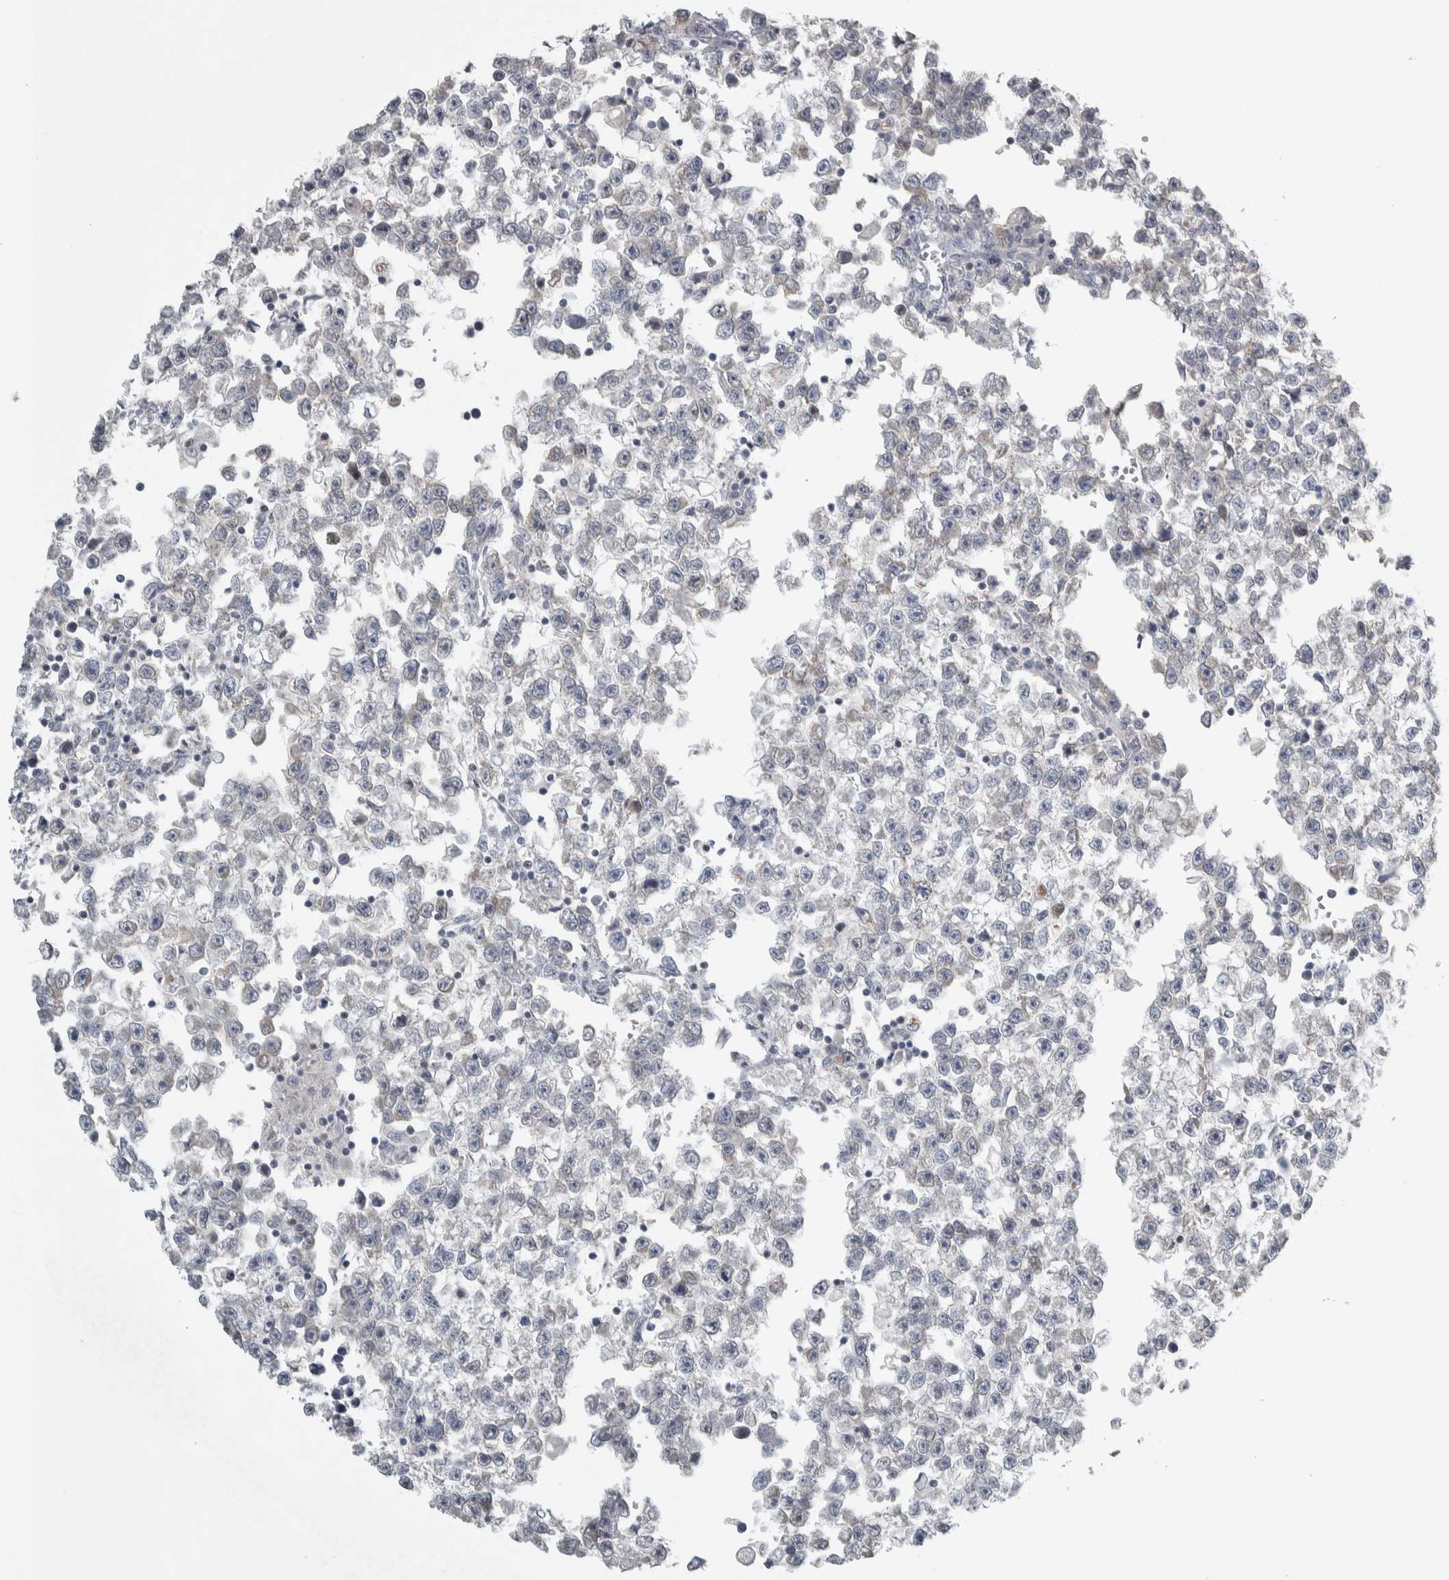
{"staining": {"intensity": "negative", "quantity": "none", "location": "none"}, "tissue": "testis cancer", "cell_type": "Tumor cells", "image_type": "cancer", "snomed": [{"axis": "morphology", "description": "Seminoma, NOS"}, {"axis": "morphology", "description": "Carcinoma, Embryonal, NOS"}, {"axis": "topography", "description": "Testis"}], "caption": "Histopathology image shows no protein positivity in tumor cells of testis cancer tissue.", "gene": "SIGMAR1", "patient": {"sex": "male", "age": 51}}